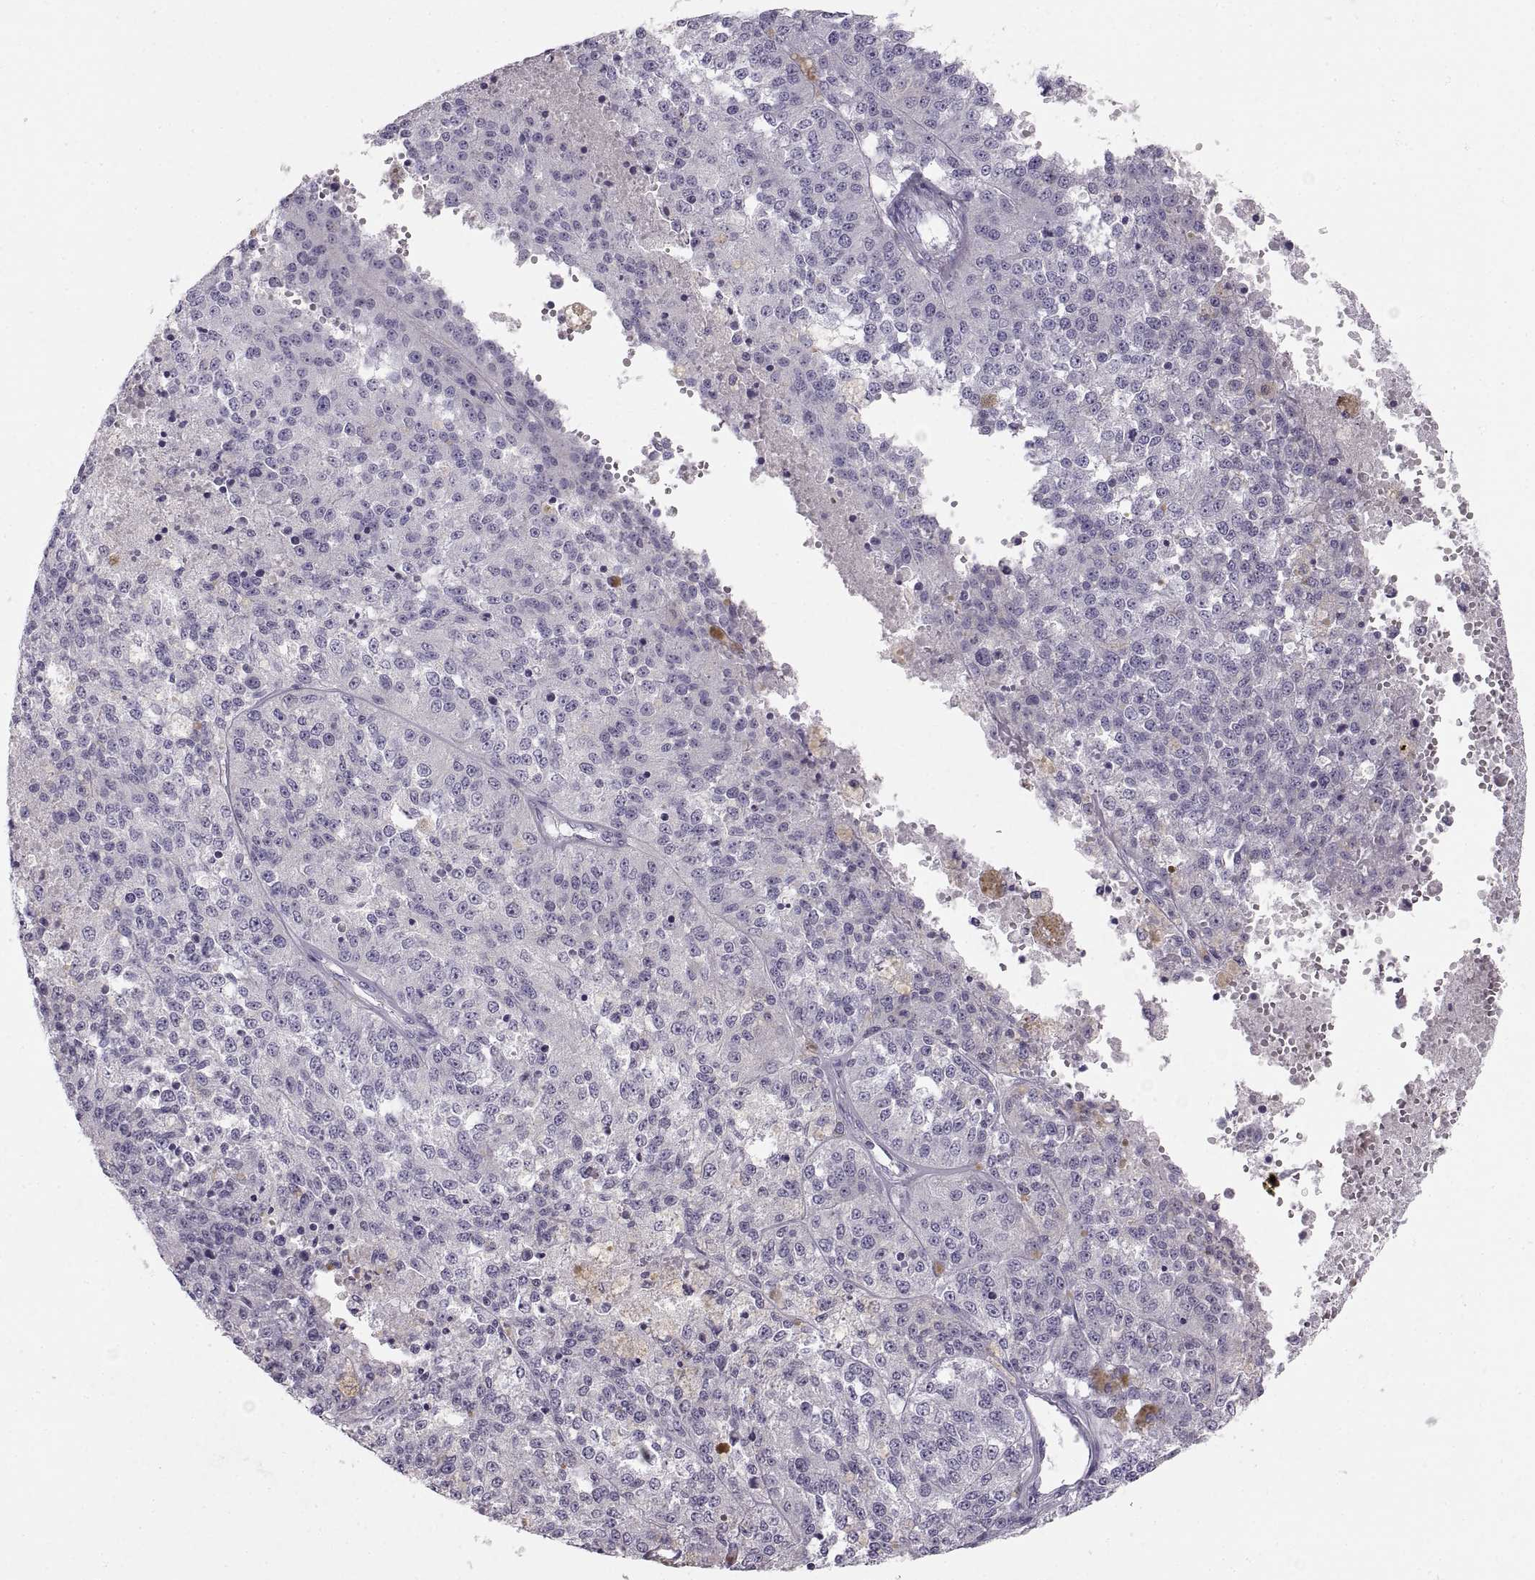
{"staining": {"intensity": "negative", "quantity": "none", "location": "none"}, "tissue": "melanoma", "cell_type": "Tumor cells", "image_type": "cancer", "snomed": [{"axis": "morphology", "description": "Malignant melanoma, Metastatic site"}, {"axis": "topography", "description": "Lymph node"}], "caption": "A high-resolution histopathology image shows immunohistochemistry staining of melanoma, which demonstrates no significant expression in tumor cells.", "gene": "COL9A3", "patient": {"sex": "female", "age": 64}}